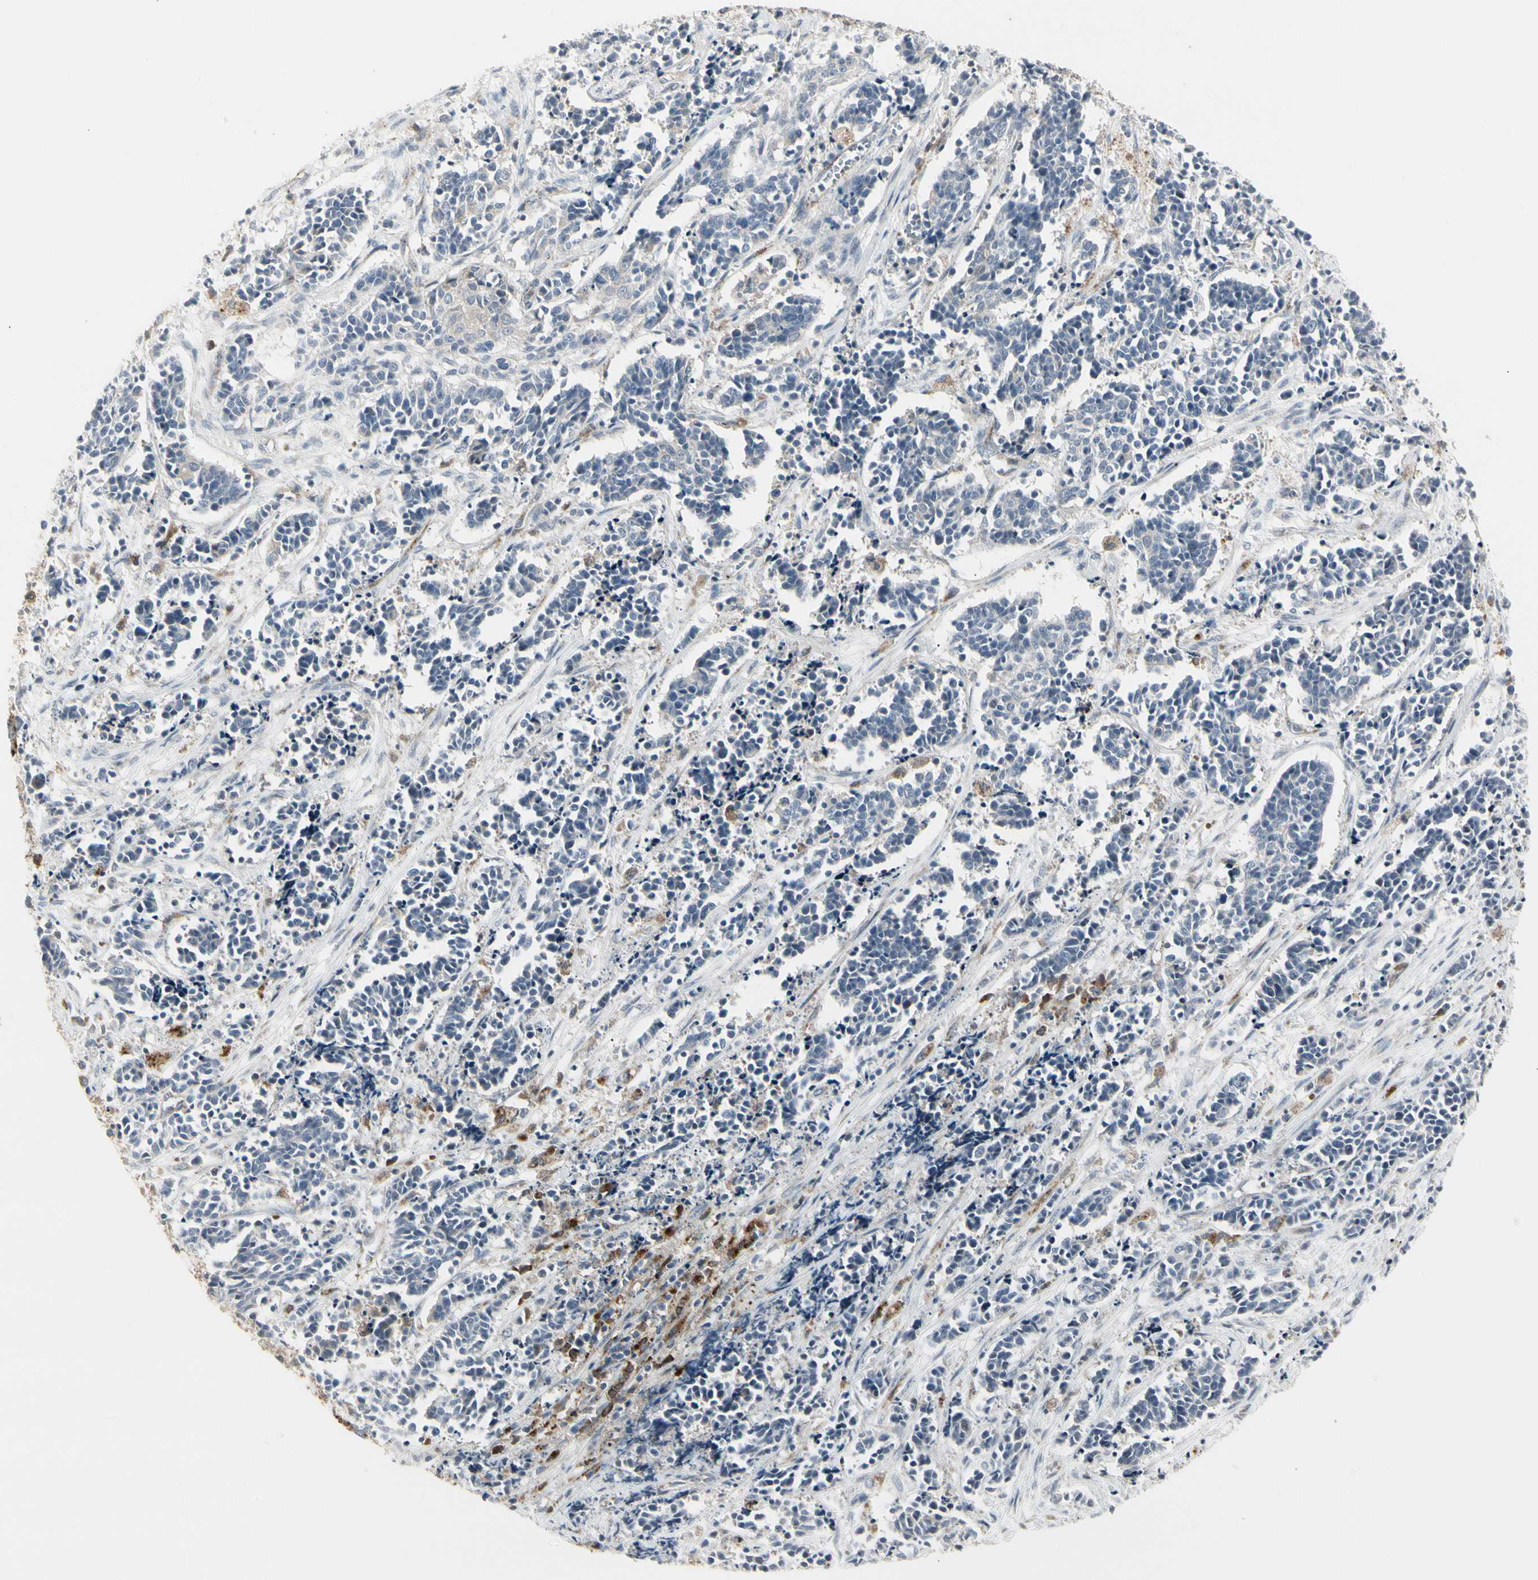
{"staining": {"intensity": "negative", "quantity": "none", "location": "none"}, "tissue": "cervical cancer", "cell_type": "Tumor cells", "image_type": "cancer", "snomed": [{"axis": "morphology", "description": "Squamous cell carcinoma, NOS"}, {"axis": "topography", "description": "Cervix"}], "caption": "DAB immunohistochemical staining of squamous cell carcinoma (cervical) demonstrates no significant staining in tumor cells. The staining is performed using DAB (3,3'-diaminobenzidine) brown chromogen with nuclei counter-stained in using hematoxylin.", "gene": "GRN", "patient": {"sex": "female", "age": 35}}